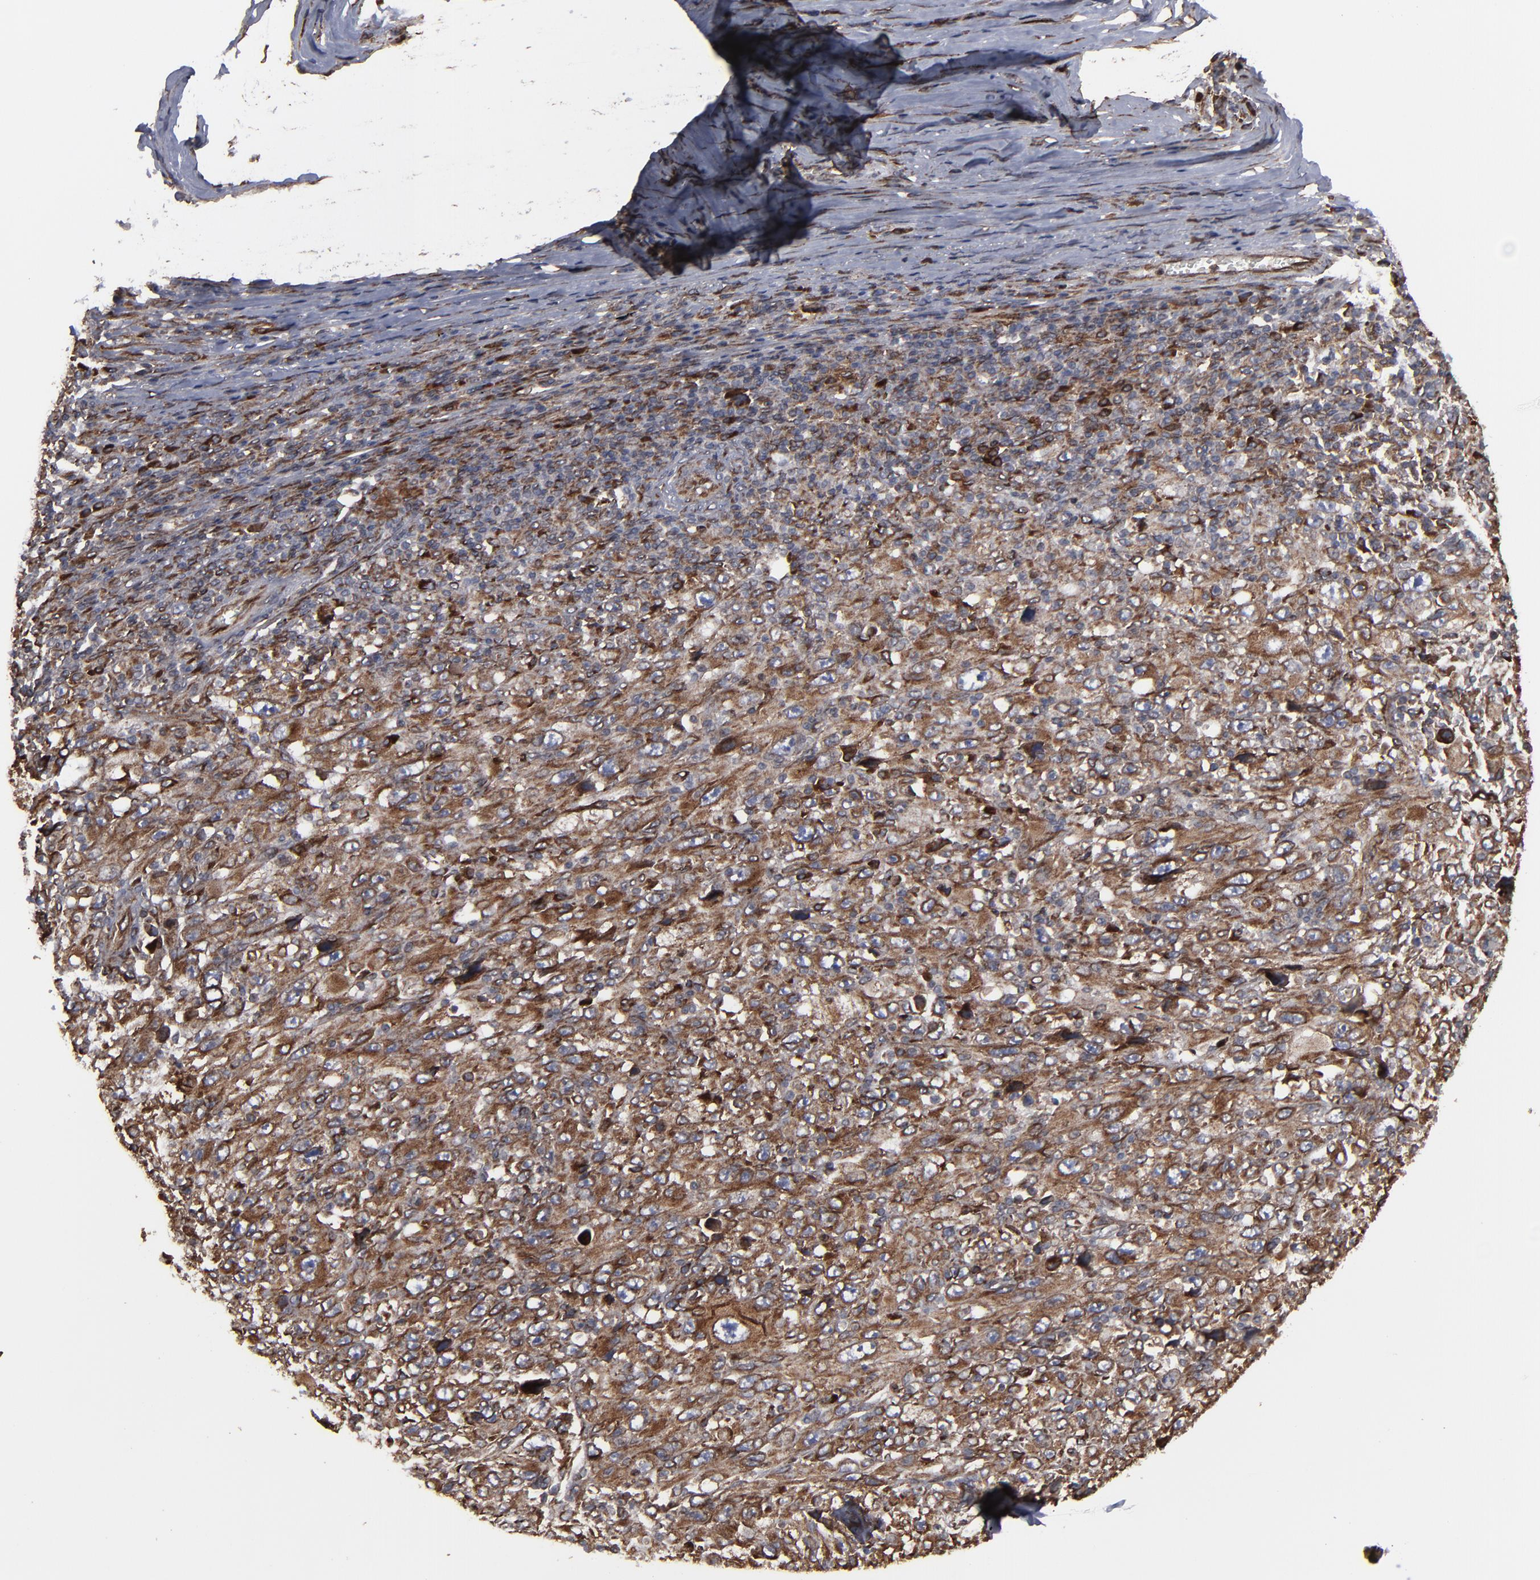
{"staining": {"intensity": "moderate", "quantity": ">75%", "location": "cytoplasmic/membranous"}, "tissue": "melanoma", "cell_type": "Tumor cells", "image_type": "cancer", "snomed": [{"axis": "morphology", "description": "Malignant melanoma, Metastatic site"}, {"axis": "topography", "description": "Skin"}], "caption": "Tumor cells display medium levels of moderate cytoplasmic/membranous expression in approximately >75% of cells in malignant melanoma (metastatic site).", "gene": "CNIH1", "patient": {"sex": "female", "age": 56}}